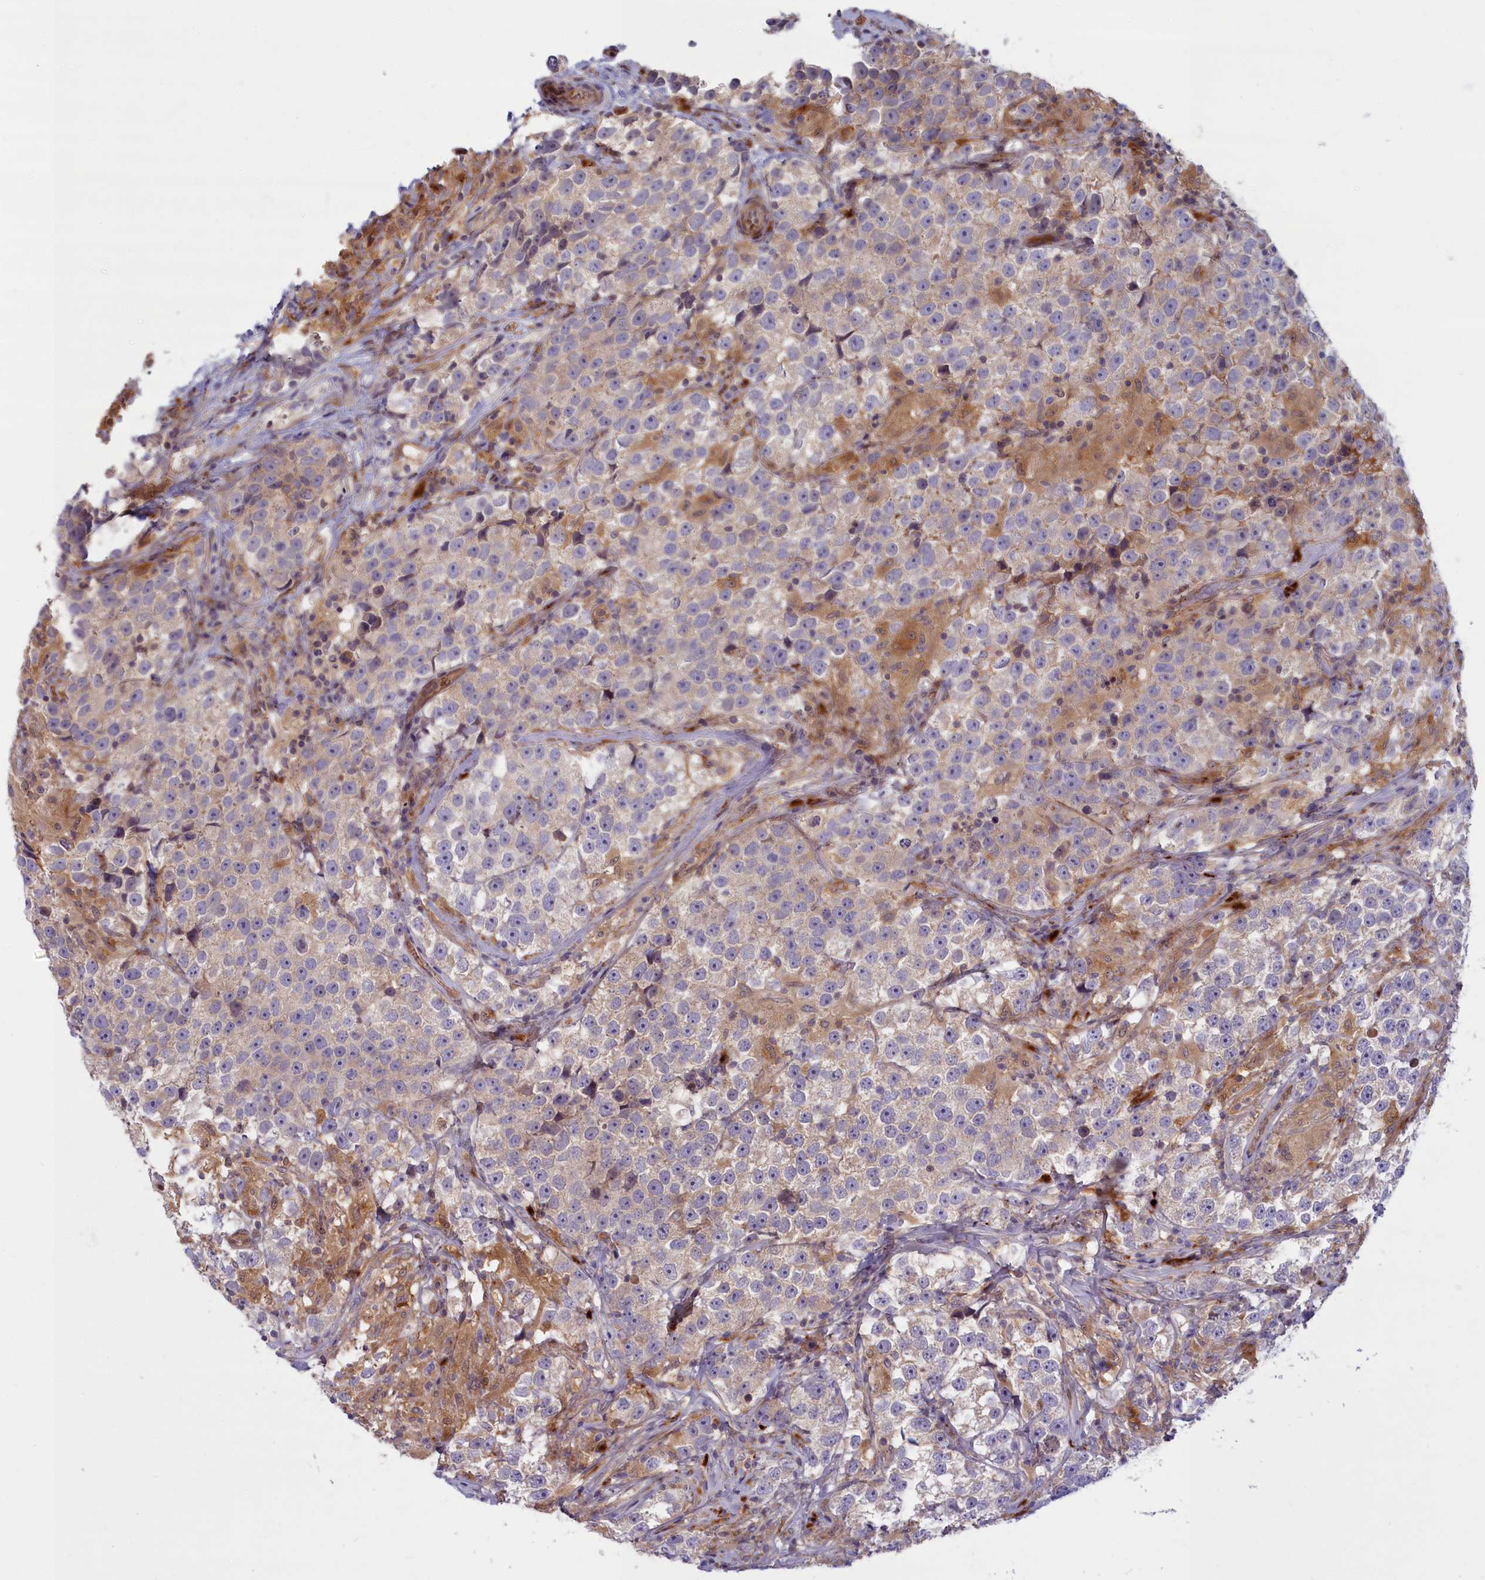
{"staining": {"intensity": "negative", "quantity": "none", "location": "none"}, "tissue": "testis cancer", "cell_type": "Tumor cells", "image_type": "cancer", "snomed": [{"axis": "morphology", "description": "Seminoma, NOS"}, {"axis": "topography", "description": "Testis"}], "caption": "DAB immunohistochemical staining of testis cancer shows no significant positivity in tumor cells.", "gene": "FCSK", "patient": {"sex": "male", "age": 46}}